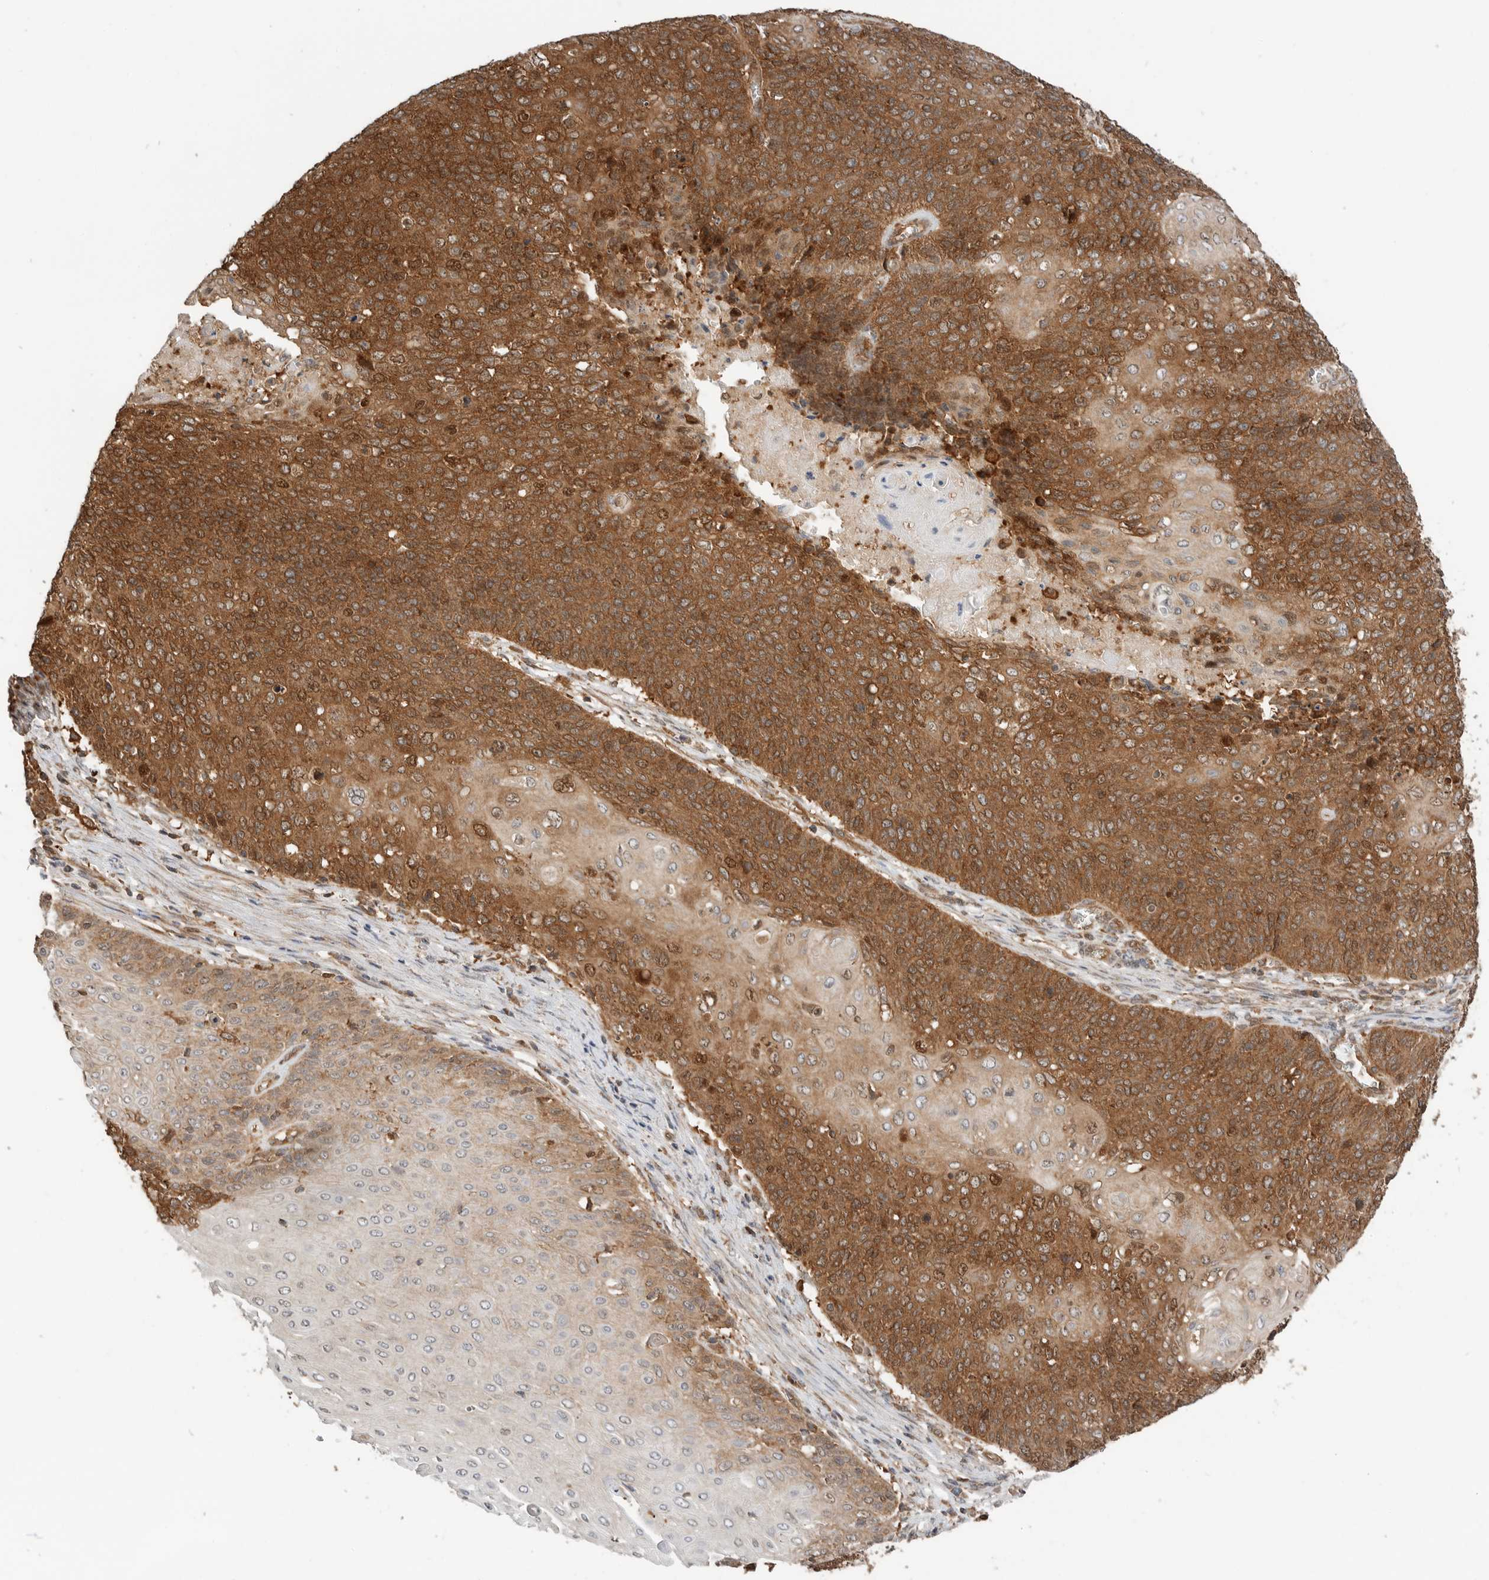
{"staining": {"intensity": "strong", "quantity": ">75%", "location": "cytoplasmic/membranous,nuclear"}, "tissue": "cervical cancer", "cell_type": "Tumor cells", "image_type": "cancer", "snomed": [{"axis": "morphology", "description": "Squamous cell carcinoma, NOS"}, {"axis": "topography", "description": "Cervix"}], "caption": "Protein staining reveals strong cytoplasmic/membranous and nuclear staining in approximately >75% of tumor cells in cervical squamous cell carcinoma. (IHC, brightfield microscopy, high magnification).", "gene": "XPNPEP1", "patient": {"sex": "female", "age": 39}}